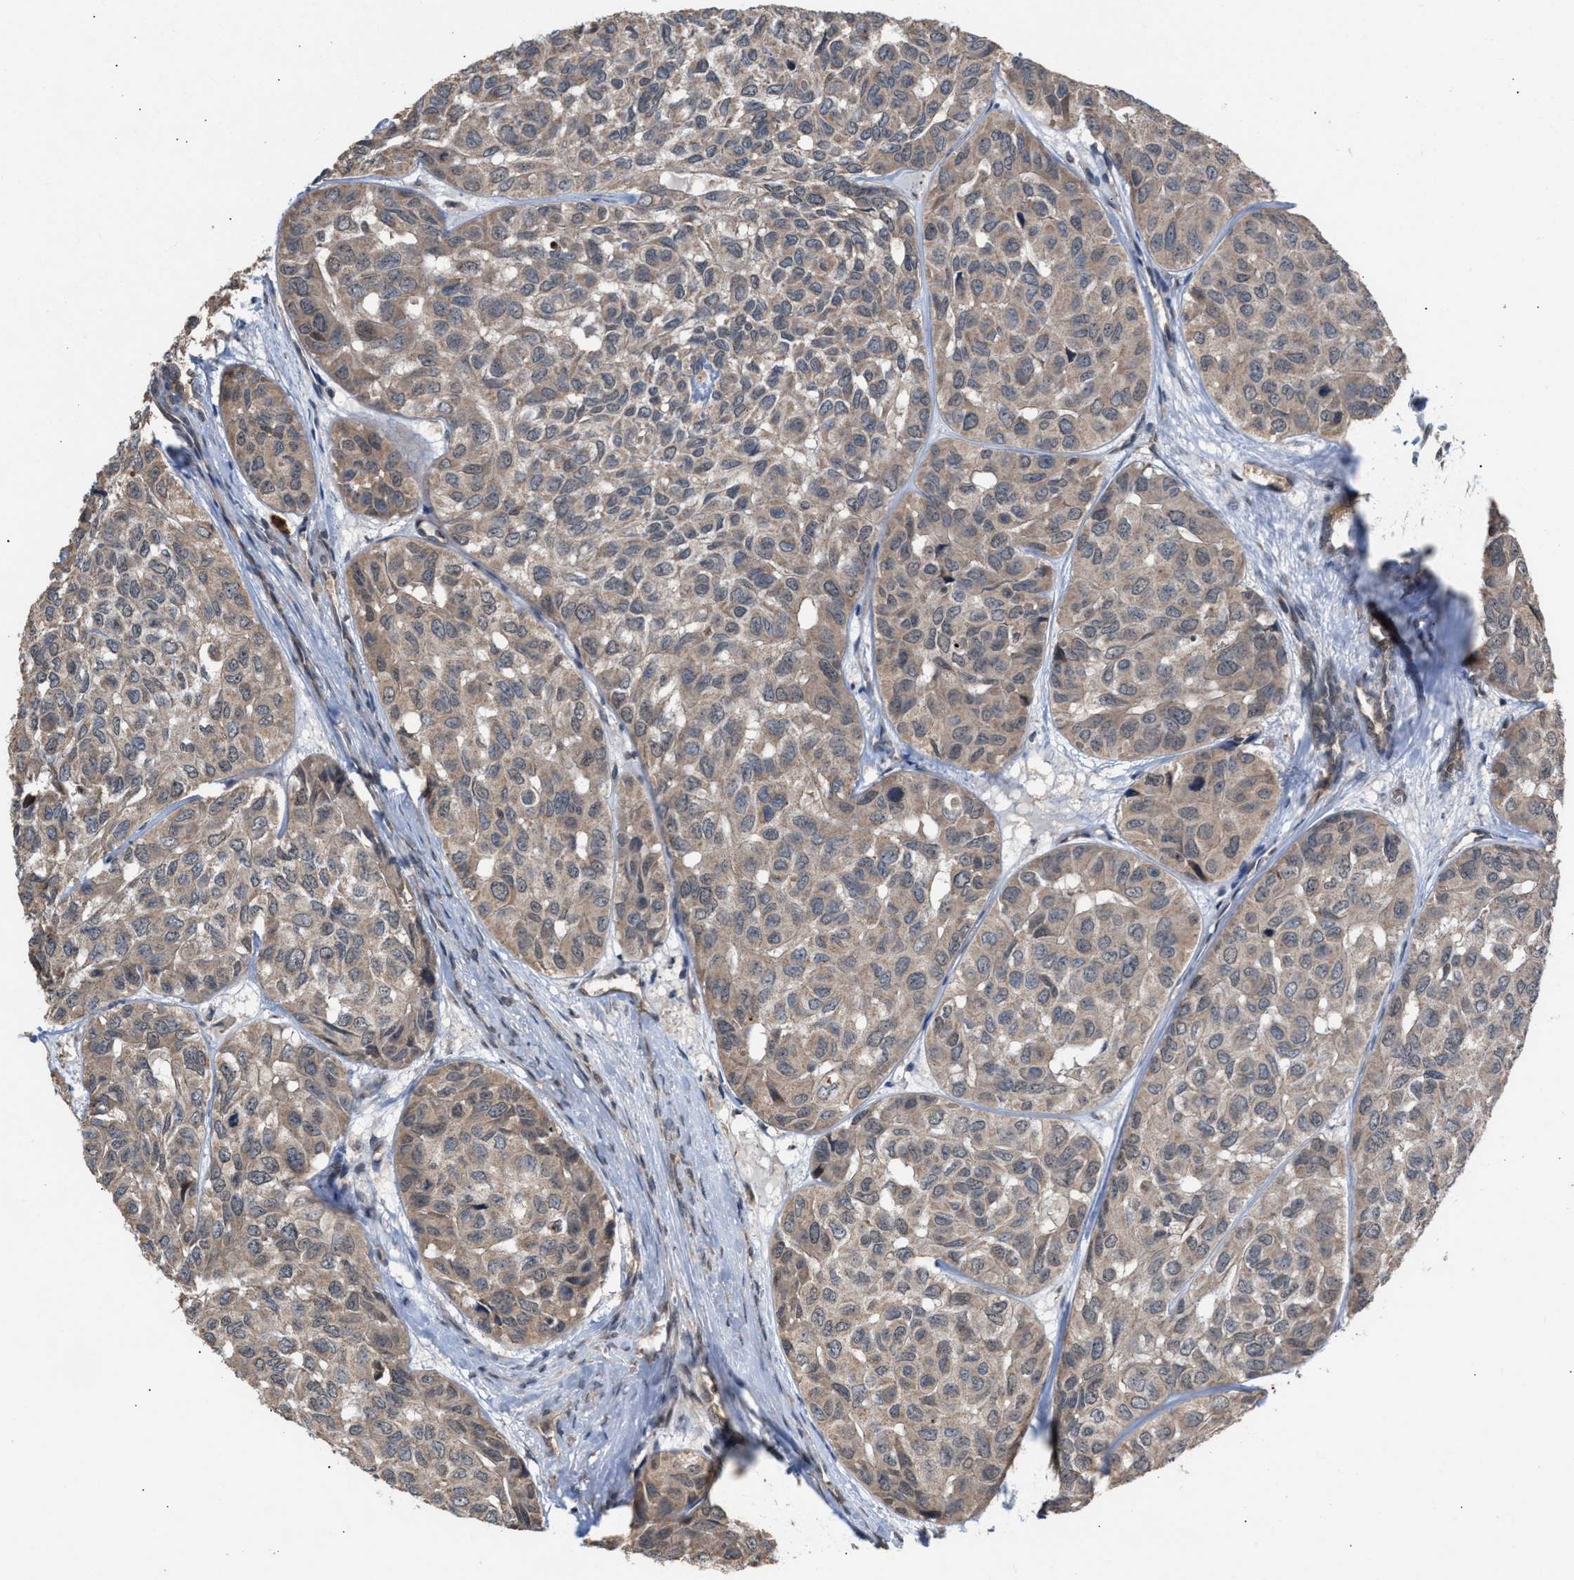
{"staining": {"intensity": "weak", "quantity": ">75%", "location": "cytoplasmic/membranous"}, "tissue": "head and neck cancer", "cell_type": "Tumor cells", "image_type": "cancer", "snomed": [{"axis": "morphology", "description": "Adenocarcinoma, NOS"}, {"axis": "topography", "description": "Salivary gland, NOS"}, {"axis": "topography", "description": "Head-Neck"}], "caption": "Weak cytoplasmic/membranous staining is present in approximately >75% of tumor cells in adenocarcinoma (head and neck). The staining is performed using DAB (3,3'-diaminobenzidine) brown chromogen to label protein expression. The nuclei are counter-stained blue using hematoxylin.", "gene": "C9orf78", "patient": {"sex": "female", "age": 76}}